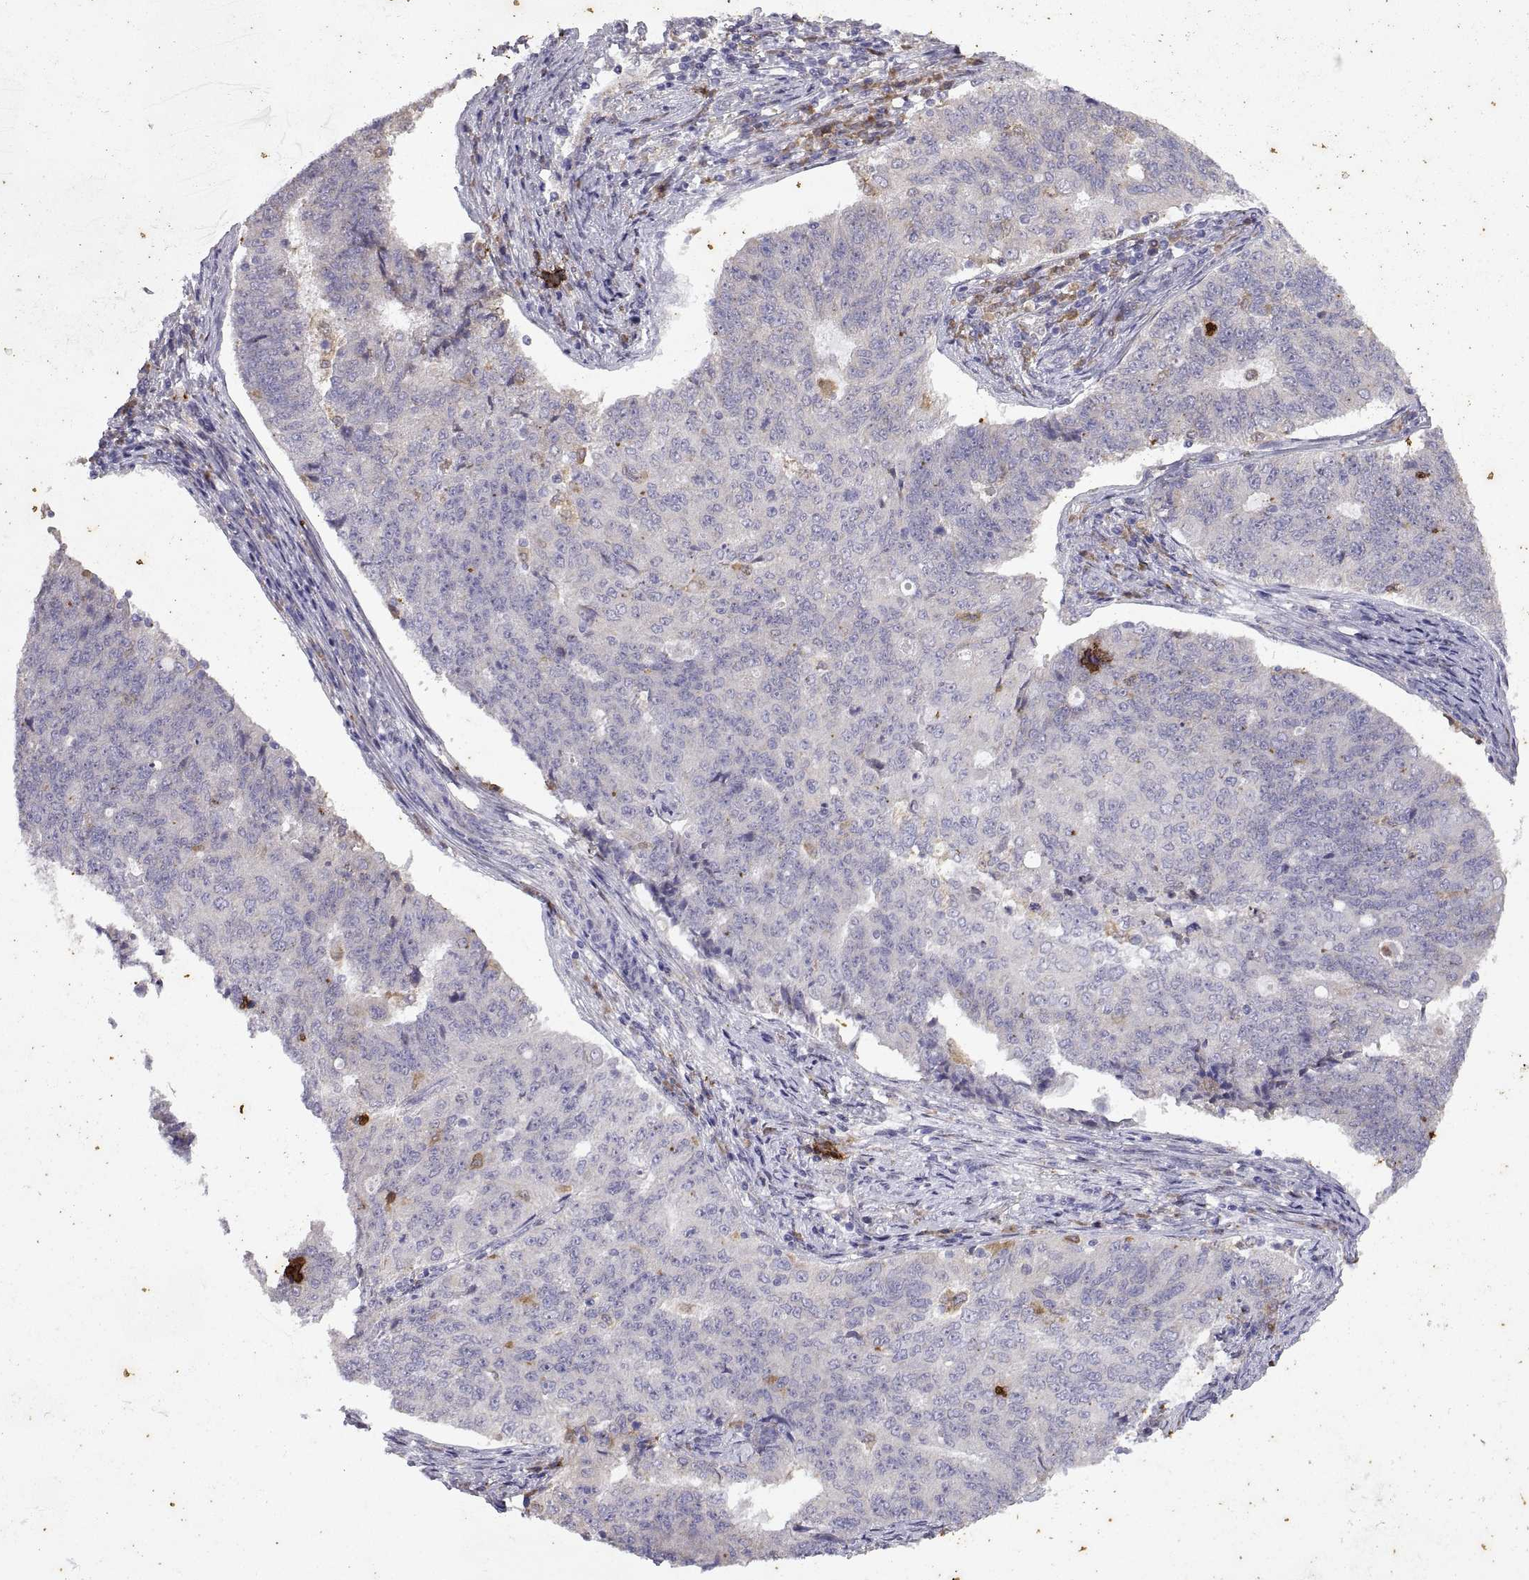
{"staining": {"intensity": "negative", "quantity": "none", "location": "none"}, "tissue": "endometrial cancer", "cell_type": "Tumor cells", "image_type": "cancer", "snomed": [{"axis": "morphology", "description": "Adenocarcinoma, NOS"}, {"axis": "topography", "description": "Endometrium"}], "caption": "This is an IHC histopathology image of human endometrial cancer. There is no expression in tumor cells.", "gene": "DOK3", "patient": {"sex": "female", "age": 43}}